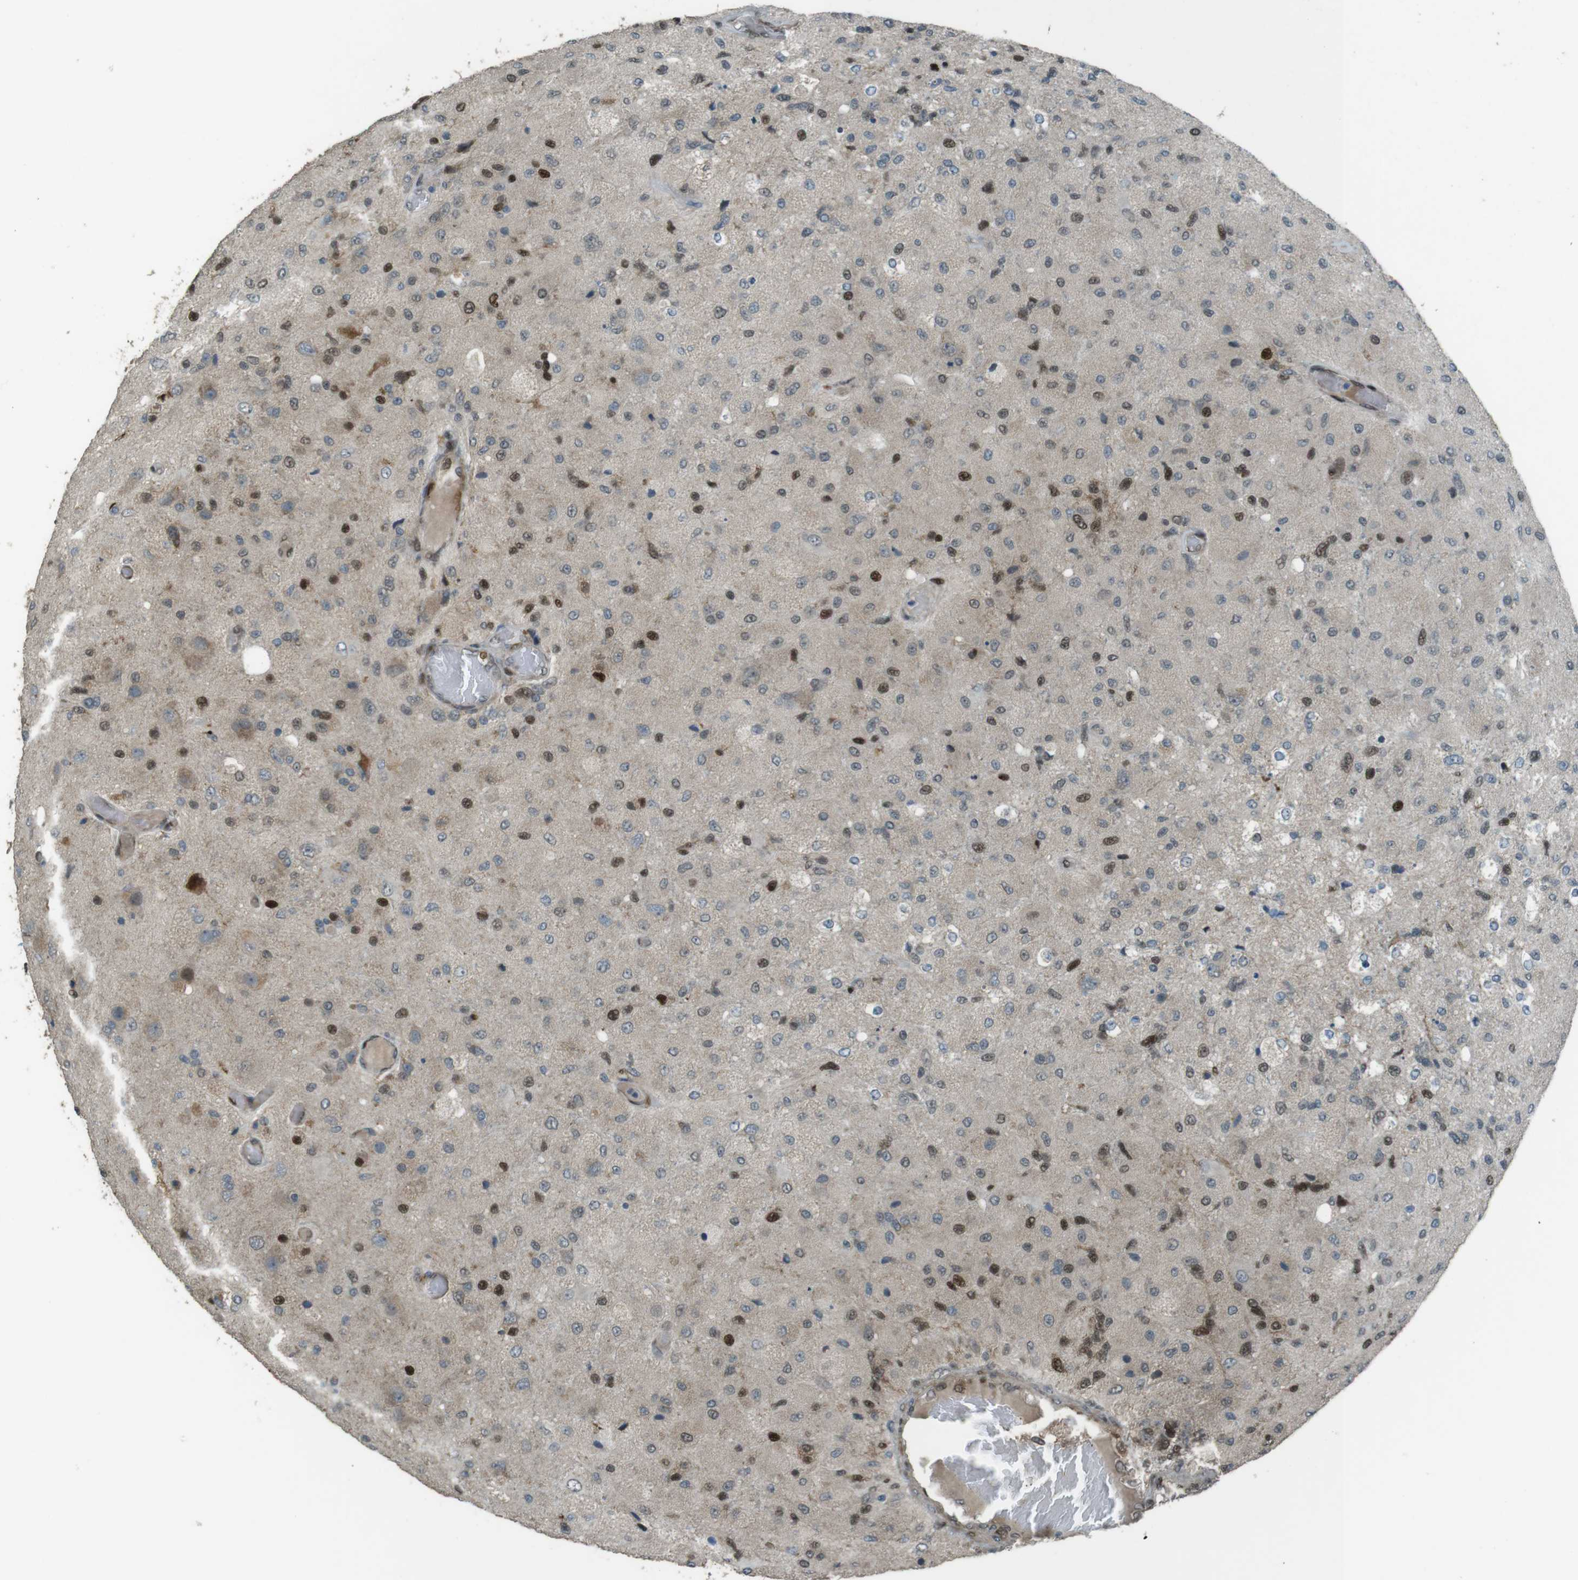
{"staining": {"intensity": "strong", "quantity": "25%-75%", "location": "nuclear"}, "tissue": "glioma", "cell_type": "Tumor cells", "image_type": "cancer", "snomed": [{"axis": "morphology", "description": "Normal tissue, NOS"}, {"axis": "morphology", "description": "Glioma, malignant, High grade"}, {"axis": "topography", "description": "Cerebral cortex"}], "caption": "Immunohistochemical staining of glioma shows high levels of strong nuclear protein positivity in about 25%-75% of tumor cells. (brown staining indicates protein expression, while blue staining denotes nuclei).", "gene": "ZNF330", "patient": {"sex": "male", "age": 77}}